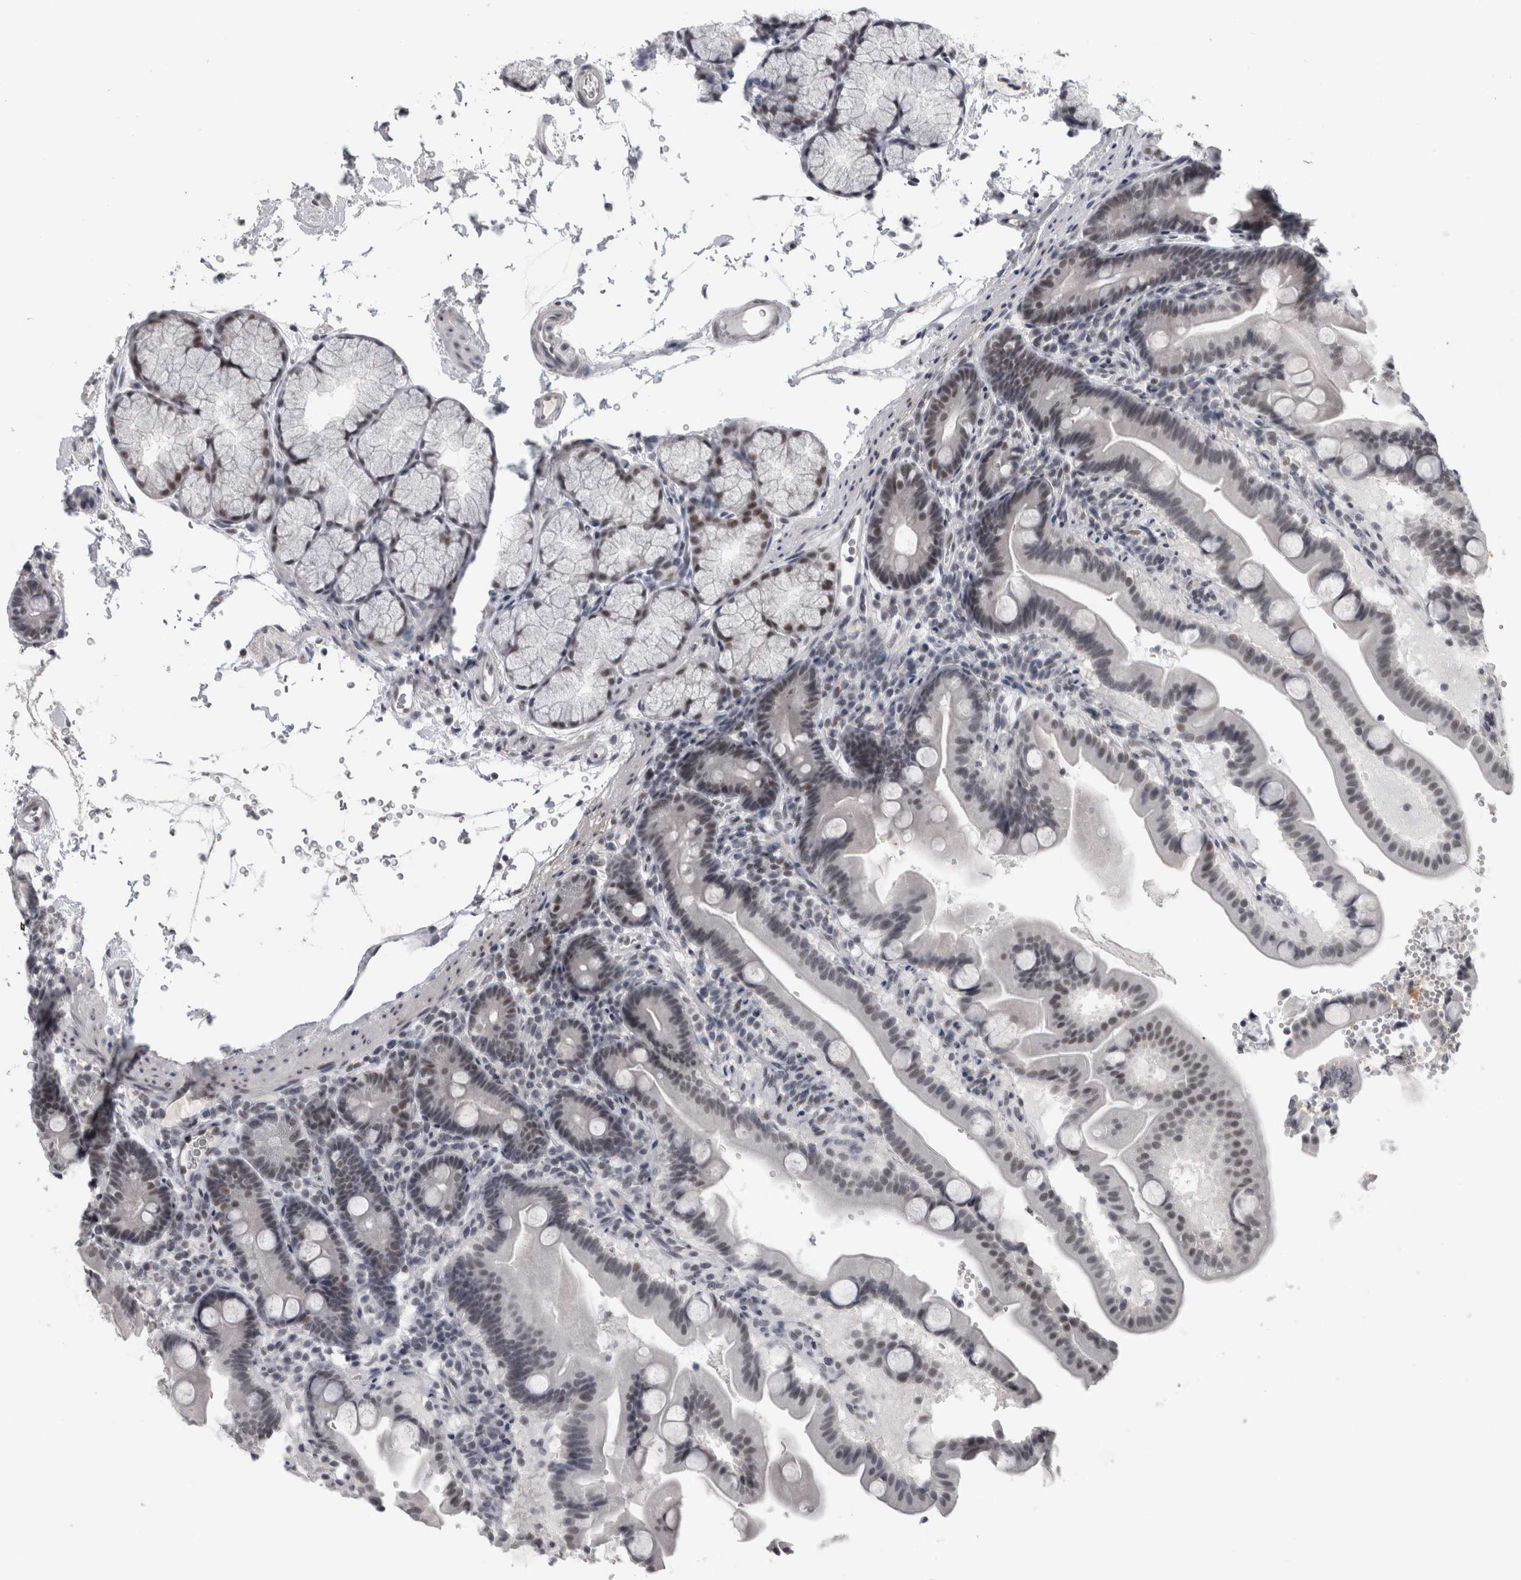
{"staining": {"intensity": "weak", "quantity": "25%-75%", "location": "nuclear"}, "tissue": "duodenum", "cell_type": "Glandular cells", "image_type": "normal", "snomed": [{"axis": "morphology", "description": "Normal tissue, NOS"}, {"axis": "topography", "description": "Duodenum"}], "caption": "DAB (3,3'-diaminobenzidine) immunohistochemical staining of normal human duodenum reveals weak nuclear protein staining in about 25%-75% of glandular cells. Using DAB (3,3'-diaminobenzidine) (brown) and hematoxylin (blue) stains, captured at high magnification using brightfield microscopy.", "gene": "ARID4B", "patient": {"sex": "male", "age": 54}}